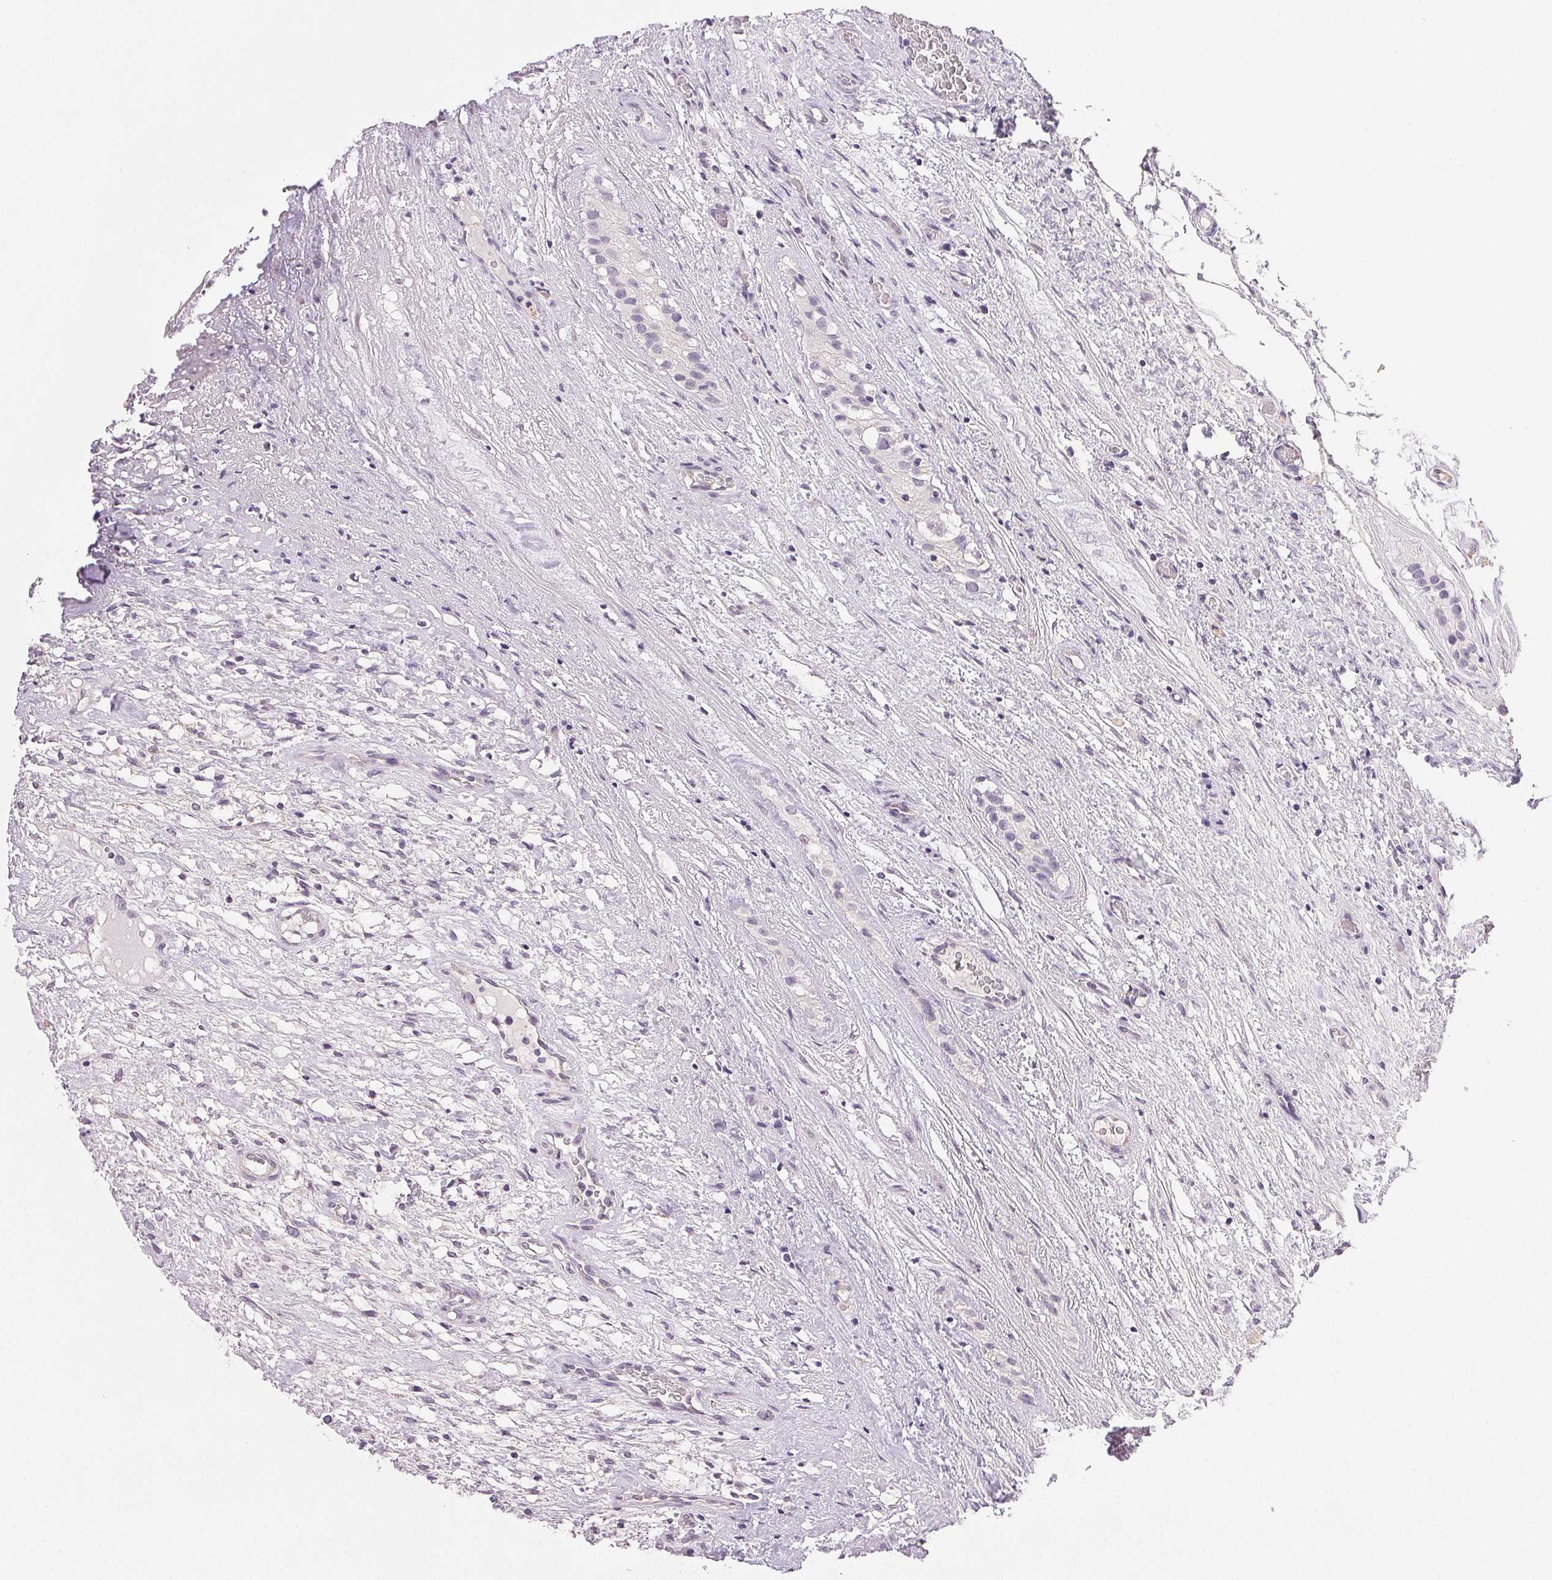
{"staining": {"intensity": "negative", "quantity": "none", "location": "none"}, "tissue": "testis cancer", "cell_type": "Tumor cells", "image_type": "cancer", "snomed": [{"axis": "morphology", "description": "Carcinoma, Embryonal, NOS"}, {"axis": "topography", "description": "Testis"}], "caption": "Immunohistochemistry (IHC) photomicrograph of neoplastic tissue: human testis cancer stained with DAB reveals no significant protein positivity in tumor cells. (DAB immunohistochemistry with hematoxylin counter stain).", "gene": "PLCB1", "patient": {"sex": "male", "age": 26}}